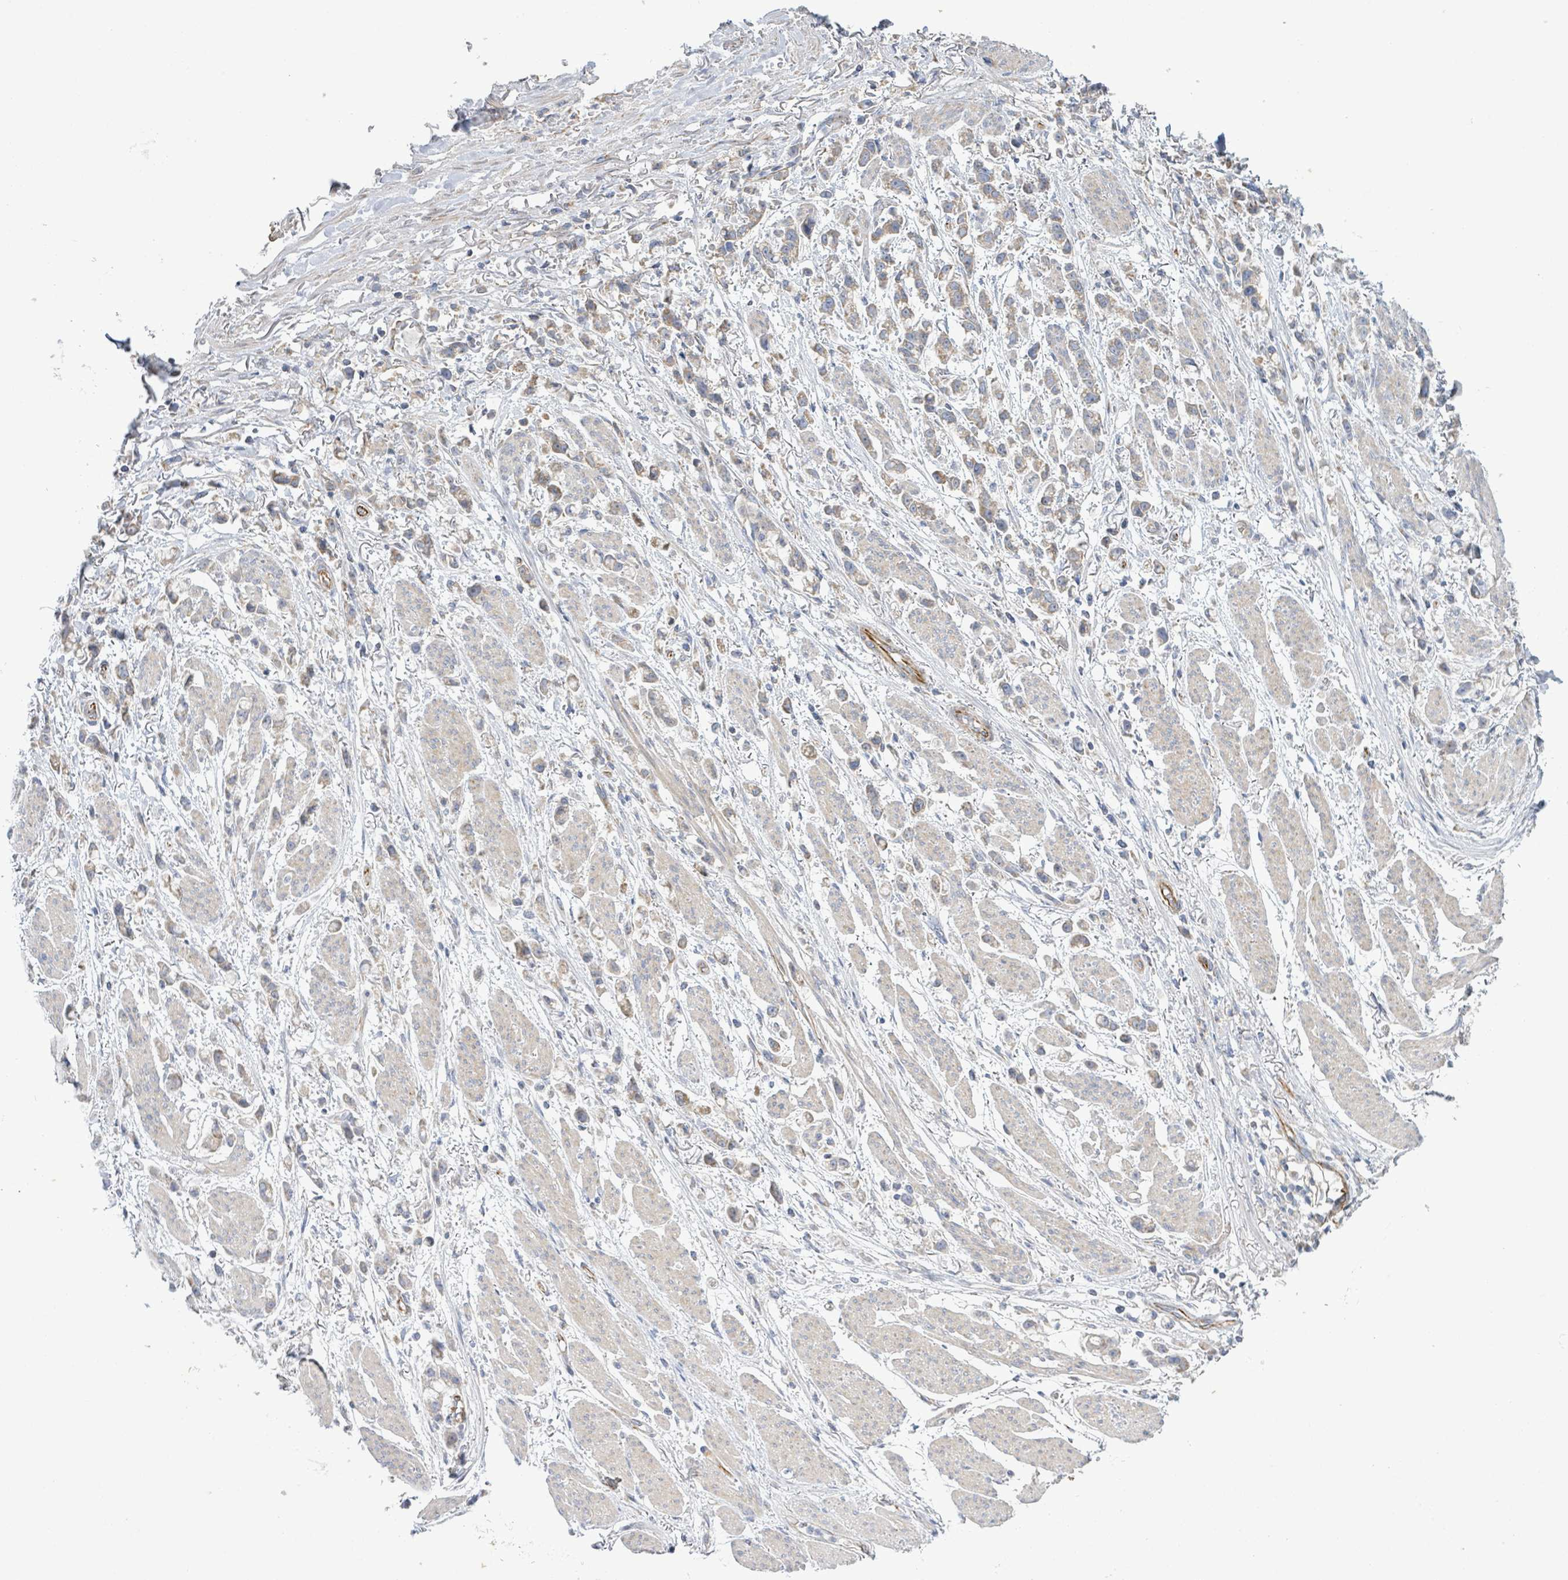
{"staining": {"intensity": "weak", "quantity": ">75%", "location": "cytoplasmic/membranous"}, "tissue": "stomach cancer", "cell_type": "Tumor cells", "image_type": "cancer", "snomed": [{"axis": "morphology", "description": "Adenocarcinoma, NOS"}, {"axis": "topography", "description": "Stomach"}], "caption": "IHC (DAB) staining of human stomach adenocarcinoma shows weak cytoplasmic/membranous protein expression in about >75% of tumor cells.", "gene": "ALG12", "patient": {"sex": "female", "age": 81}}